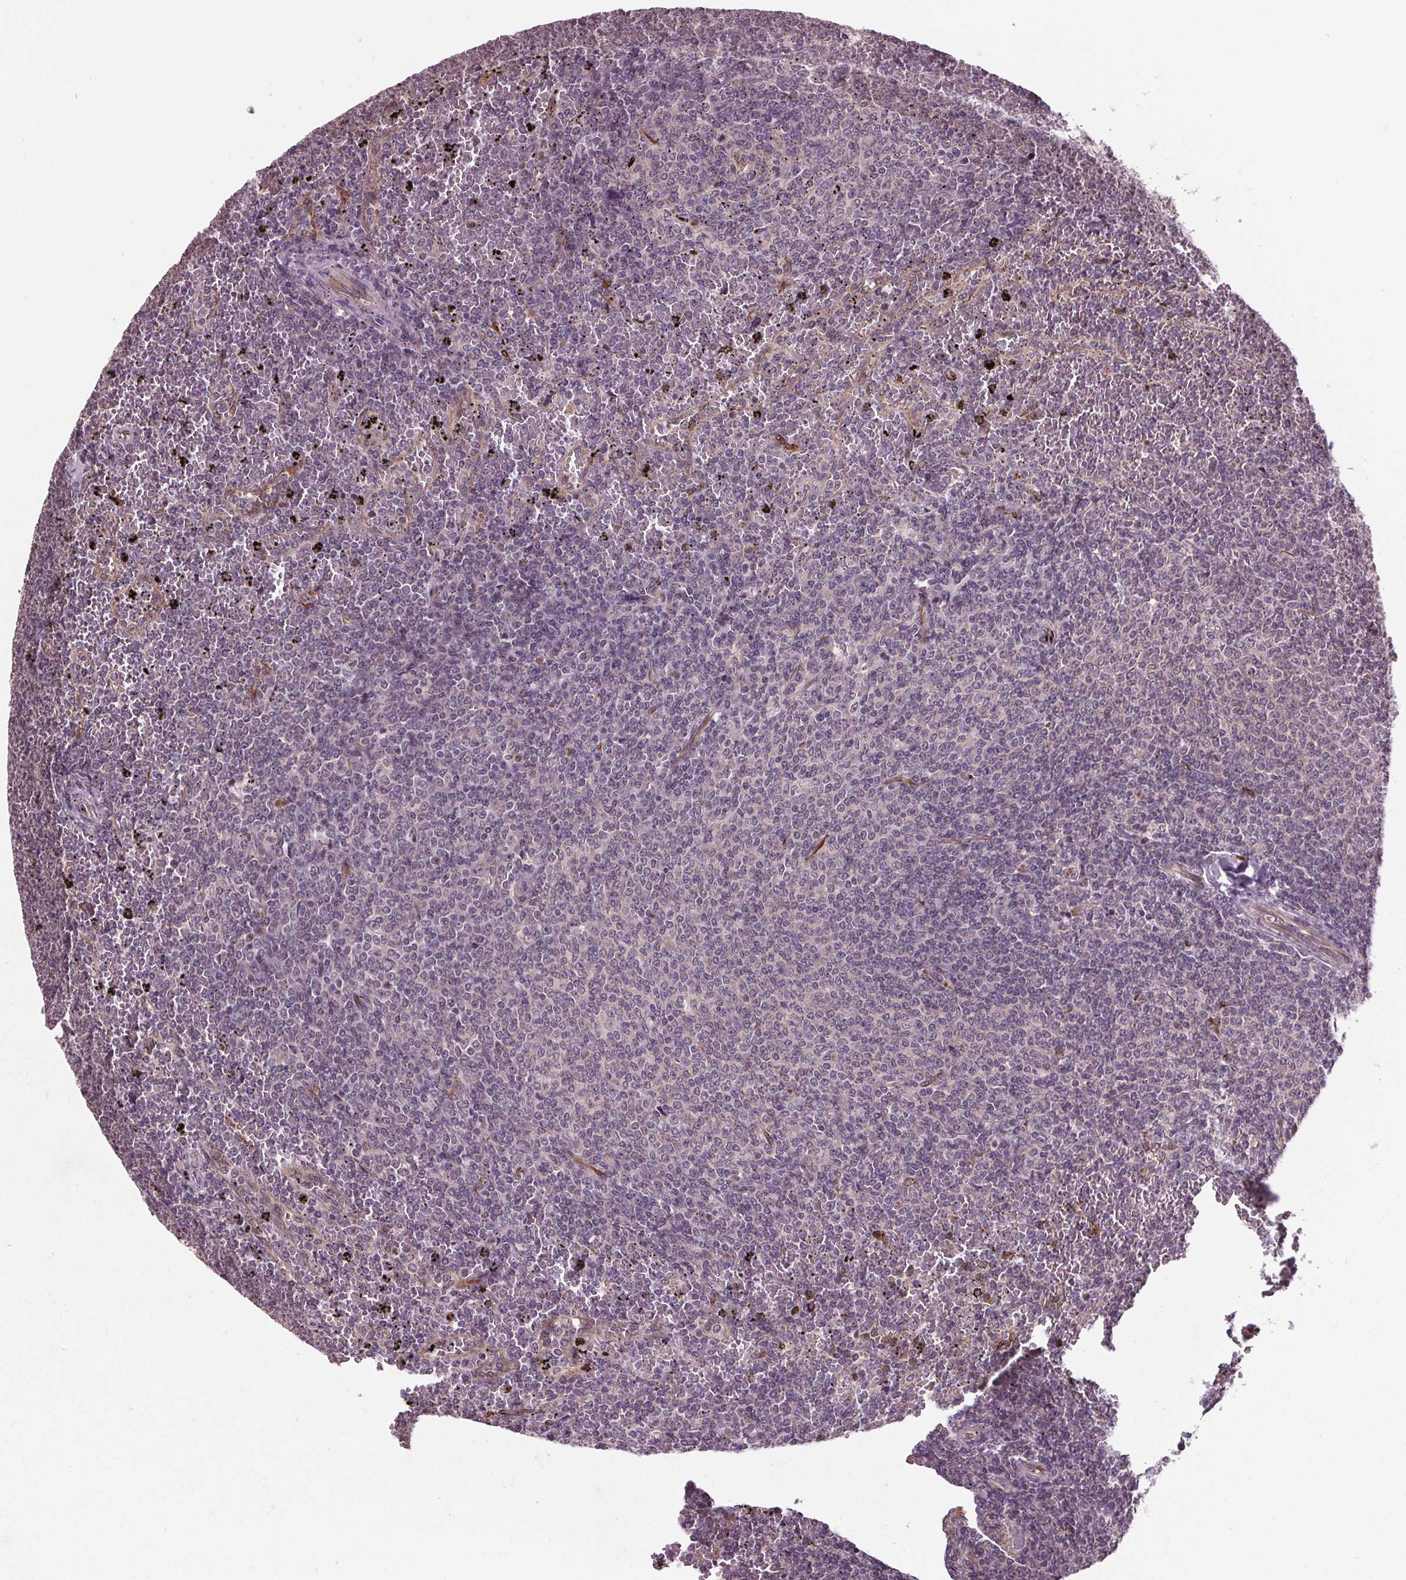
{"staining": {"intensity": "negative", "quantity": "none", "location": "none"}, "tissue": "lymphoma", "cell_type": "Tumor cells", "image_type": "cancer", "snomed": [{"axis": "morphology", "description": "Malignant lymphoma, non-Hodgkin's type, Low grade"}, {"axis": "topography", "description": "Spleen"}], "caption": "Immunohistochemistry (IHC) image of malignant lymphoma, non-Hodgkin's type (low-grade) stained for a protein (brown), which reveals no staining in tumor cells.", "gene": "MAPK8", "patient": {"sex": "female", "age": 77}}